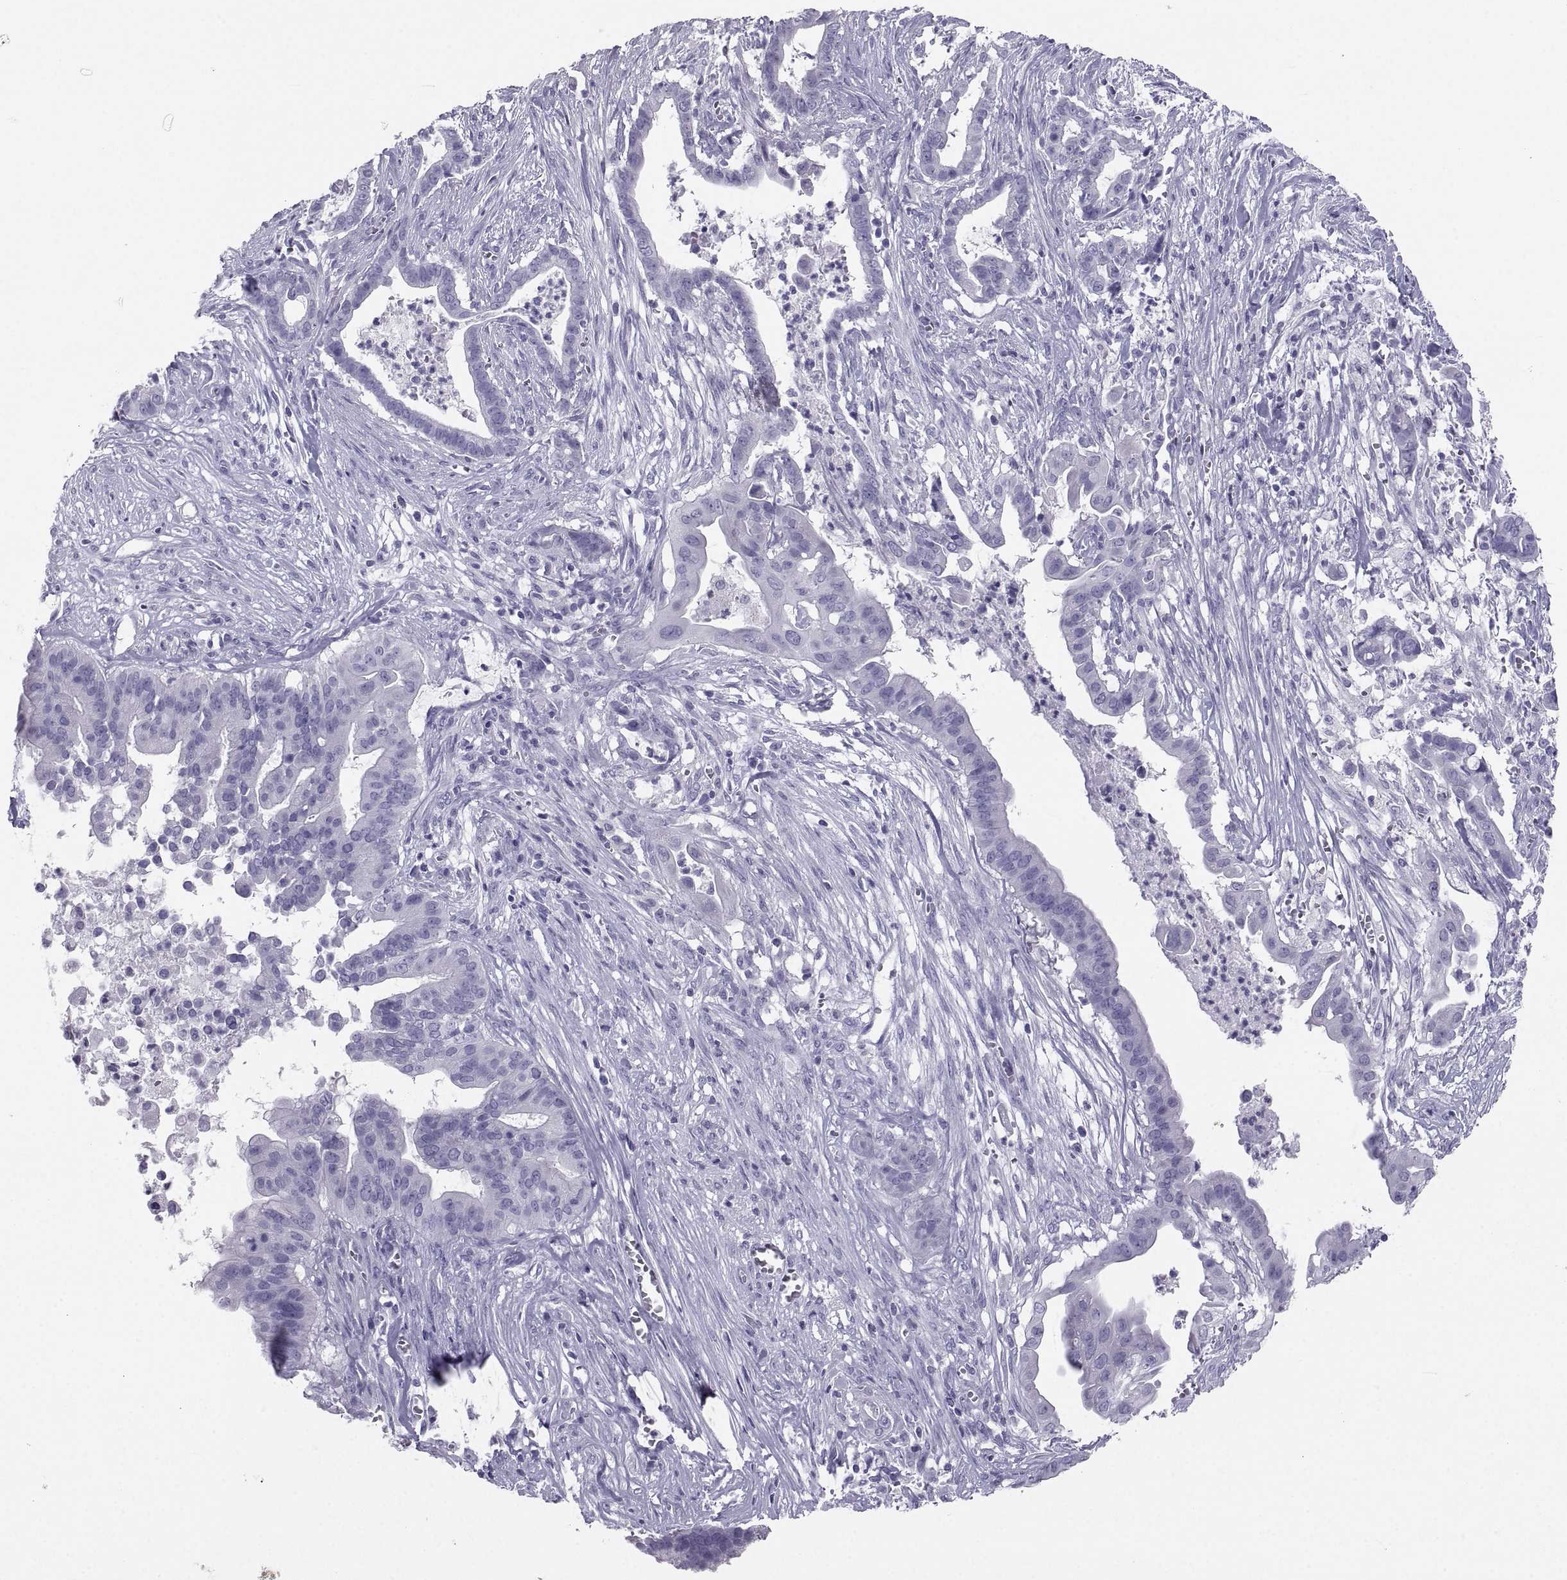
{"staining": {"intensity": "negative", "quantity": "none", "location": "none"}, "tissue": "pancreatic cancer", "cell_type": "Tumor cells", "image_type": "cancer", "snomed": [{"axis": "morphology", "description": "Adenocarcinoma, NOS"}, {"axis": "topography", "description": "Pancreas"}], "caption": "IHC photomicrograph of neoplastic tissue: pancreatic cancer (adenocarcinoma) stained with DAB displays no significant protein expression in tumor cells. The staining is performed using DAB brown chromogen with nuclei counter-stained in using hematoxylin.", "gene": "PCSK1N", "patient": {"sex": "male", "age": 61}}